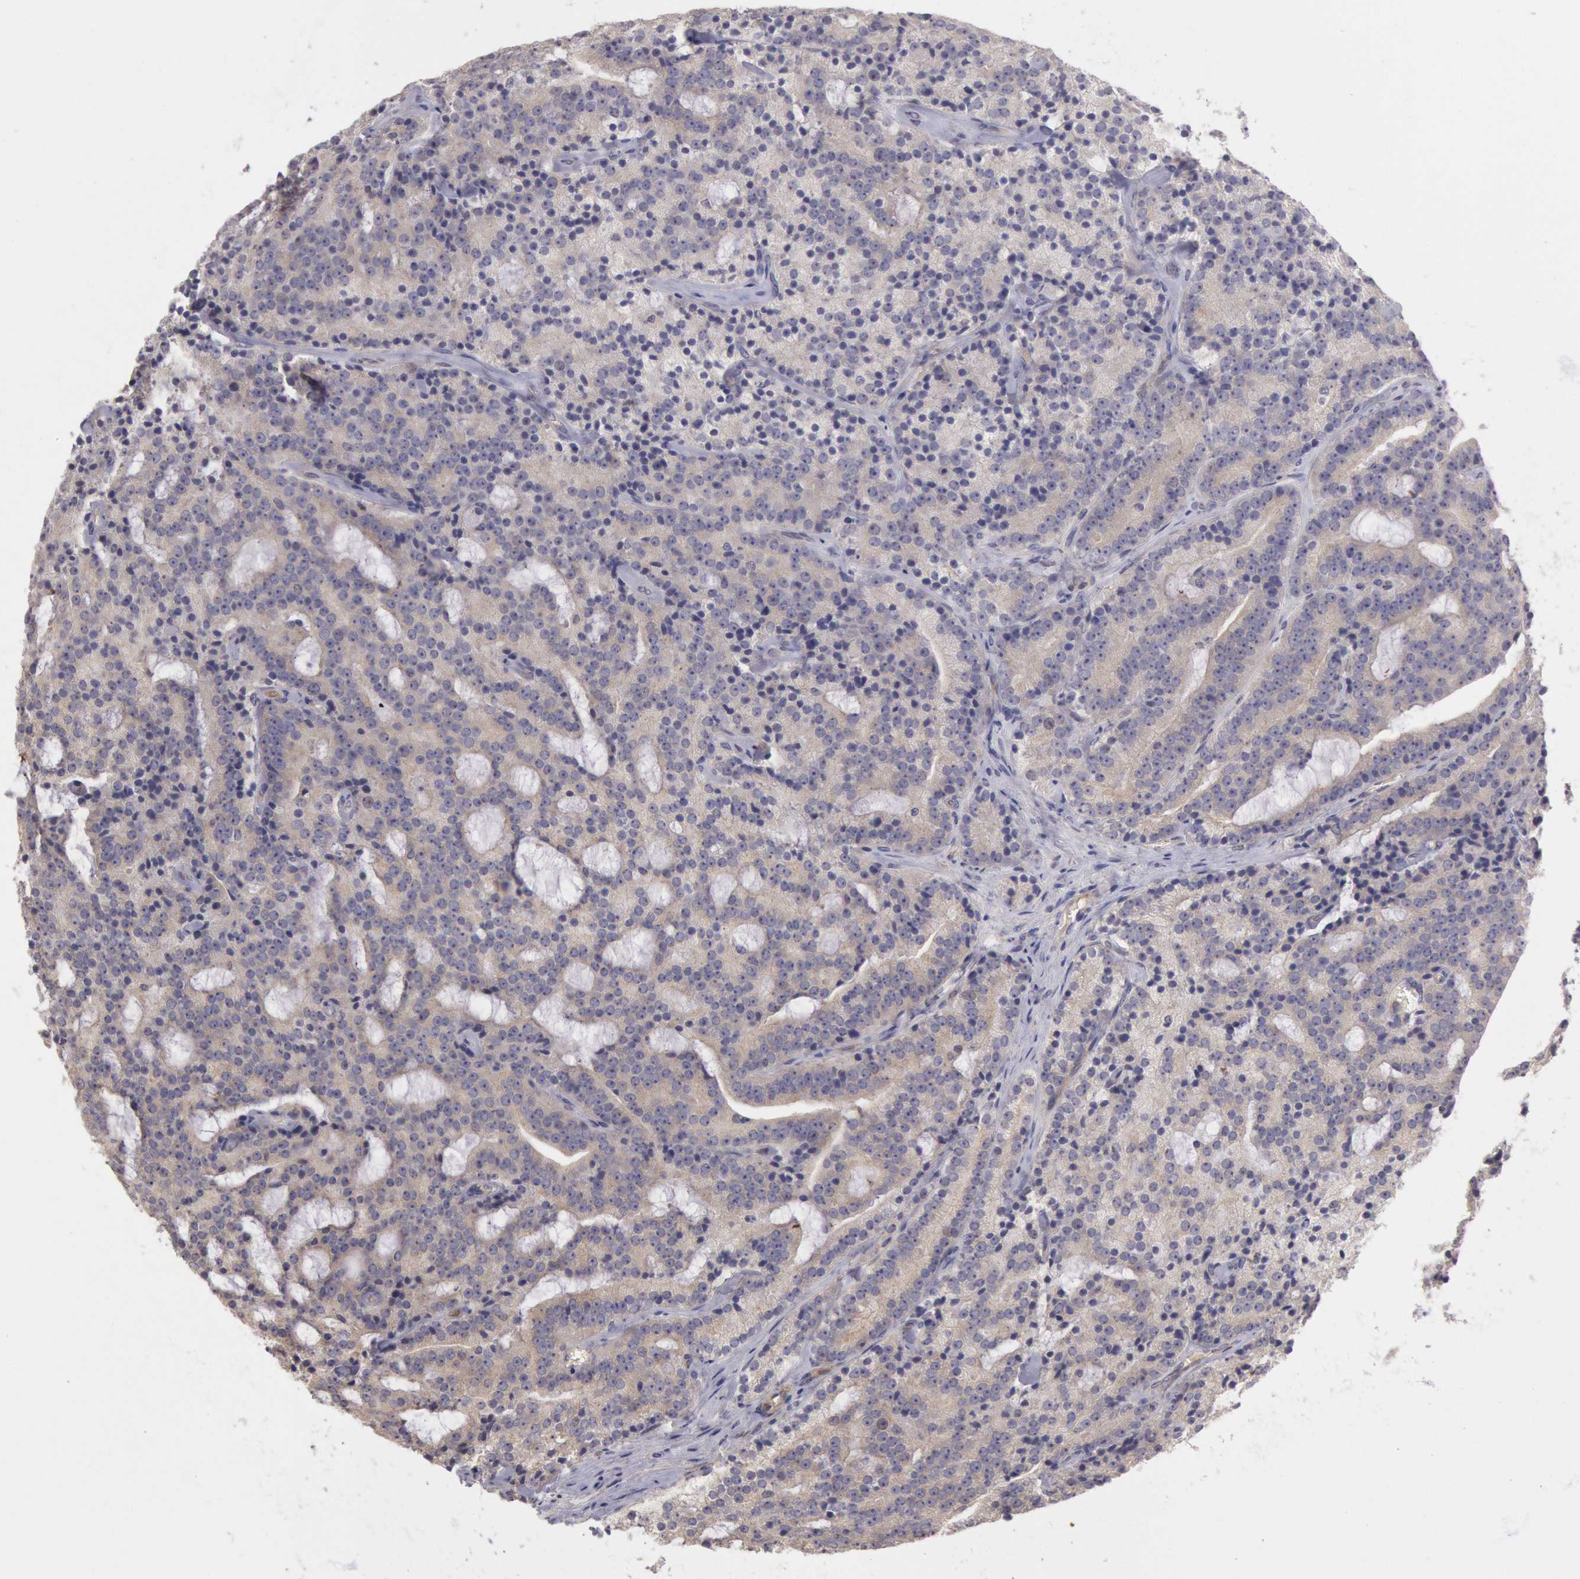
{"staining": {"intensity": "negative", "quantity": "none", "location": "none"}, "tissue": "prostate cancer", "cell_type": "Tumor cells", "image_type": "cancer", "snomed": [{"axis": "morphology", "description": "Adenocarcinoma, Medium grade"}, {"axis": "topography", "description": "Prostate"}], "caption": "Immunohistochemical staining of human prostate cancer reveals no significant expression in tumor cells. (DAB immunohistochemistry (IHC) with hematoxylin counter stain).", "gene": "AMOTL1", "patient": {"sex": "male", "age": 65}}